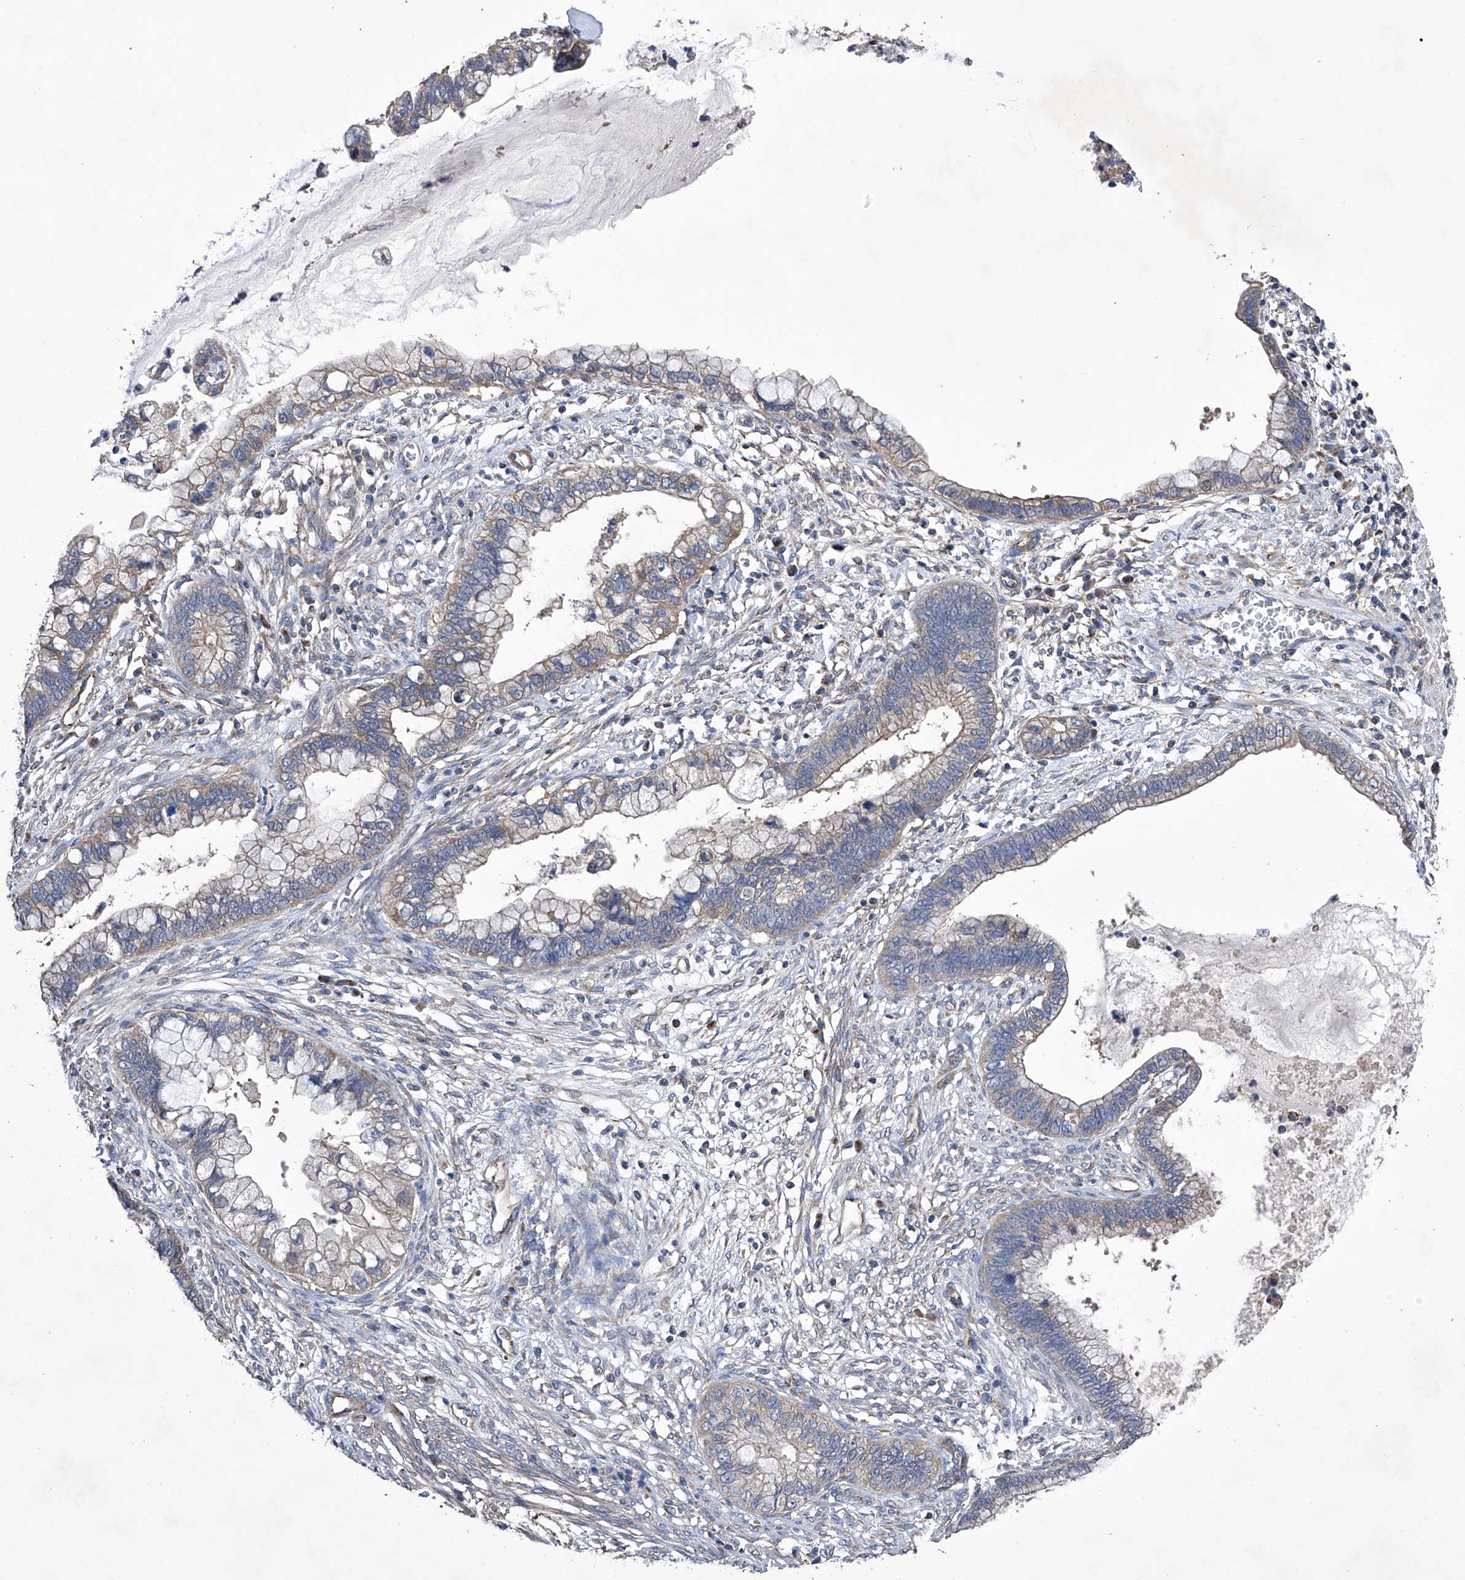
{"staining": {"intensity": "weak", "quantity": "25%-75%", "location": "cytoplasmic/membranous"}, "tissue": "cervical cancer", "cell_type": "Tumor cells", "image_type": "cancer", "snomed": [{"axis": "morphology", "description": "Adenocarcinoma, NOS"}, {"axis": "topography", "description": "Cervix"}], "caption": "Cervical cancer stained with a brown dye reveals weak cytoplasmic/membranous positive staining in approximately 25%-75% of tumor cells.", "gene": "EFCAB2", "patient": {"sex": "female", "age": 44}}